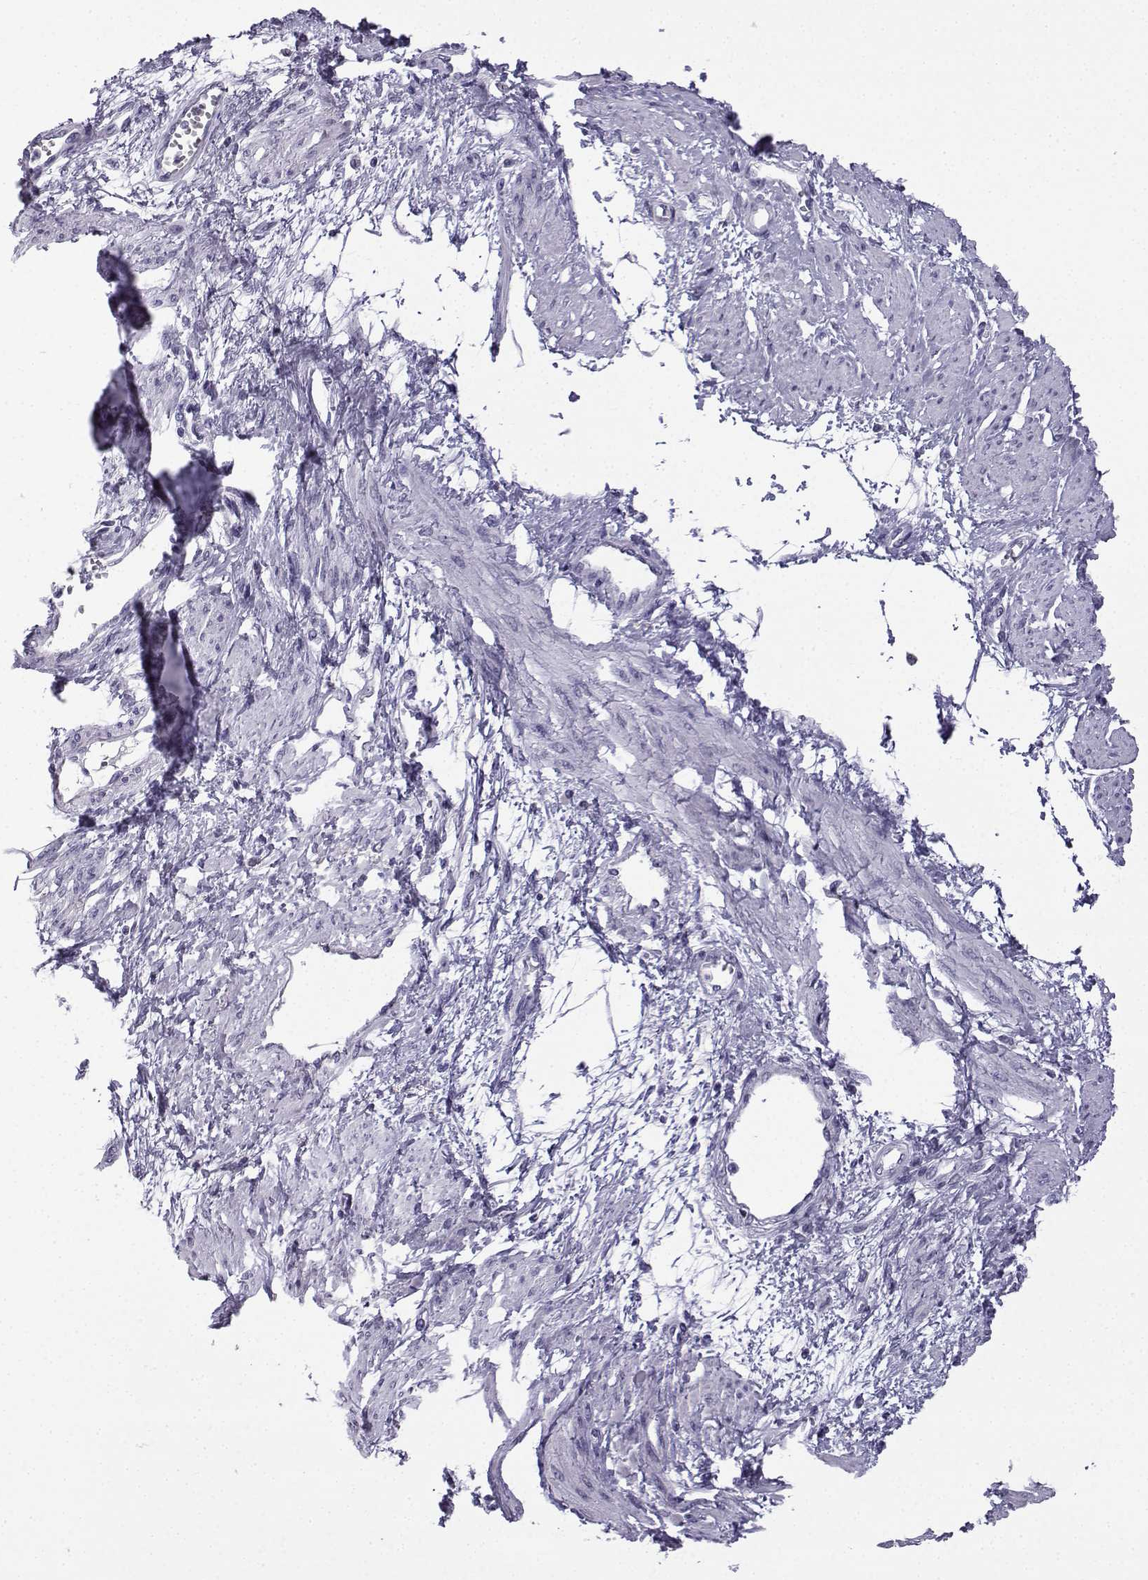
{"staining": {"intensity": "negative", "quantity": "none", "location": "none"}, "tissue": "smooth muscle", "cell_type": "Smooth muscle cells", "image_type": "normal", "snomed": [{"axis": "morphology", "description": "Normal tissue, NOS"}, {"axis": "topography", "description": "Smooth muscle"}, {"axis": "topography", "description": "Uterus"}], "caption": "The histopathology image displays no significant staining in smooth muscle cells of smooth muscle.", "gene": "MRGBP", "patient": {"sex": "female", "age": 39}}